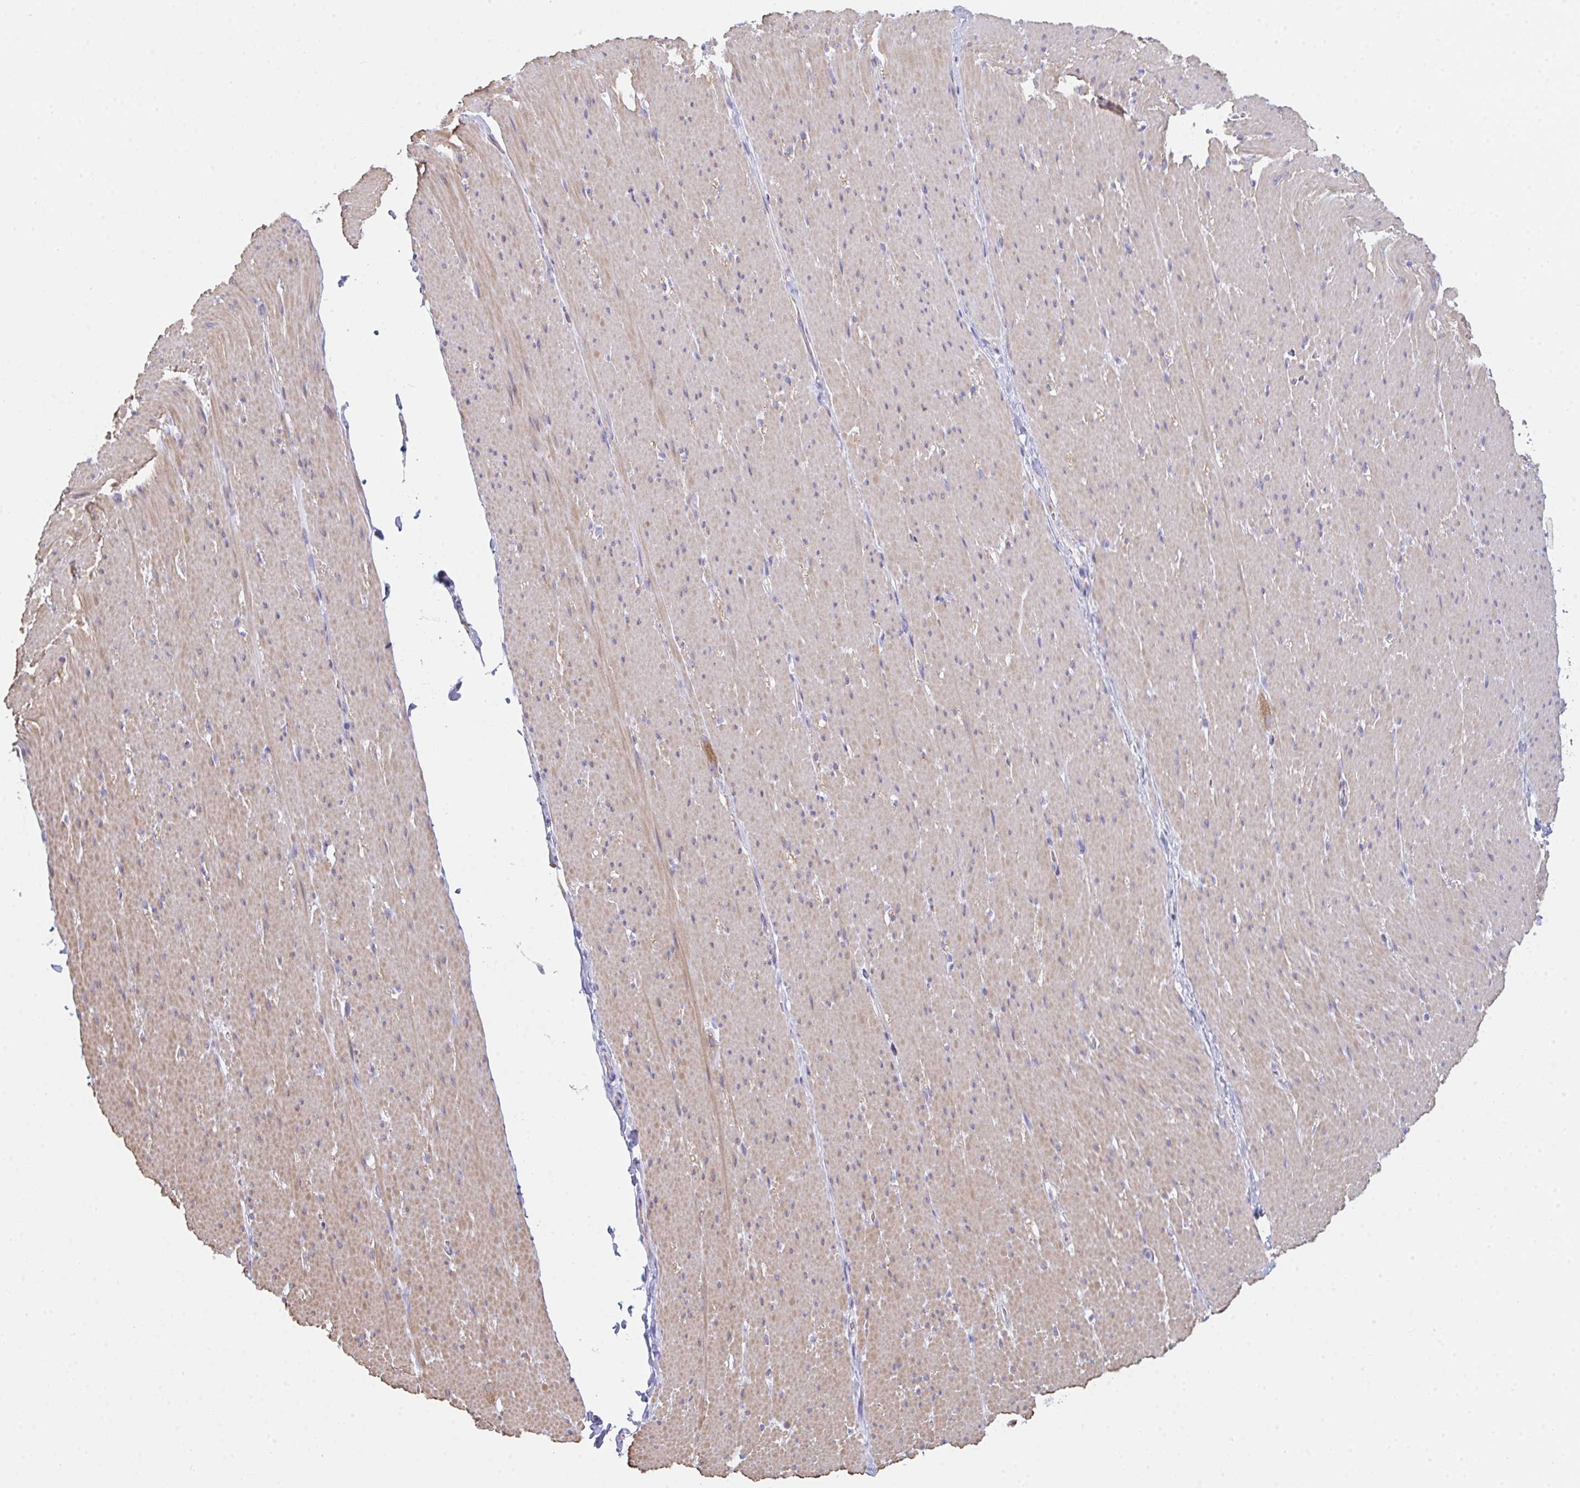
{"staining": {"intensity": "moderate", "quantity": "25%-75%", "location": "cytoplasmic/membranous"}, "tissue": "smooth muscle", "cell_type": "Smooth muscle cells", "image_type": "normal", "snomed": [{"axis": "morphology", "description": "Normal tissue, NOS"}, {"axis": "topography", "description": "Smooth muscle"}, {"axis": "topography", "description": "Rectum"}], "caption": "Brown immunohistochemical staining in benign smooth muscle shows moderate cytoplasmic/membranous staining in about 25%-75% of smooth muscle cells. (DAB (3,3'-diaminobenzidine) = brown stain, brightfield microscopy at high magnification).", "gene": "CEP170B", "patient": {"sex": "male", "age": 53}}